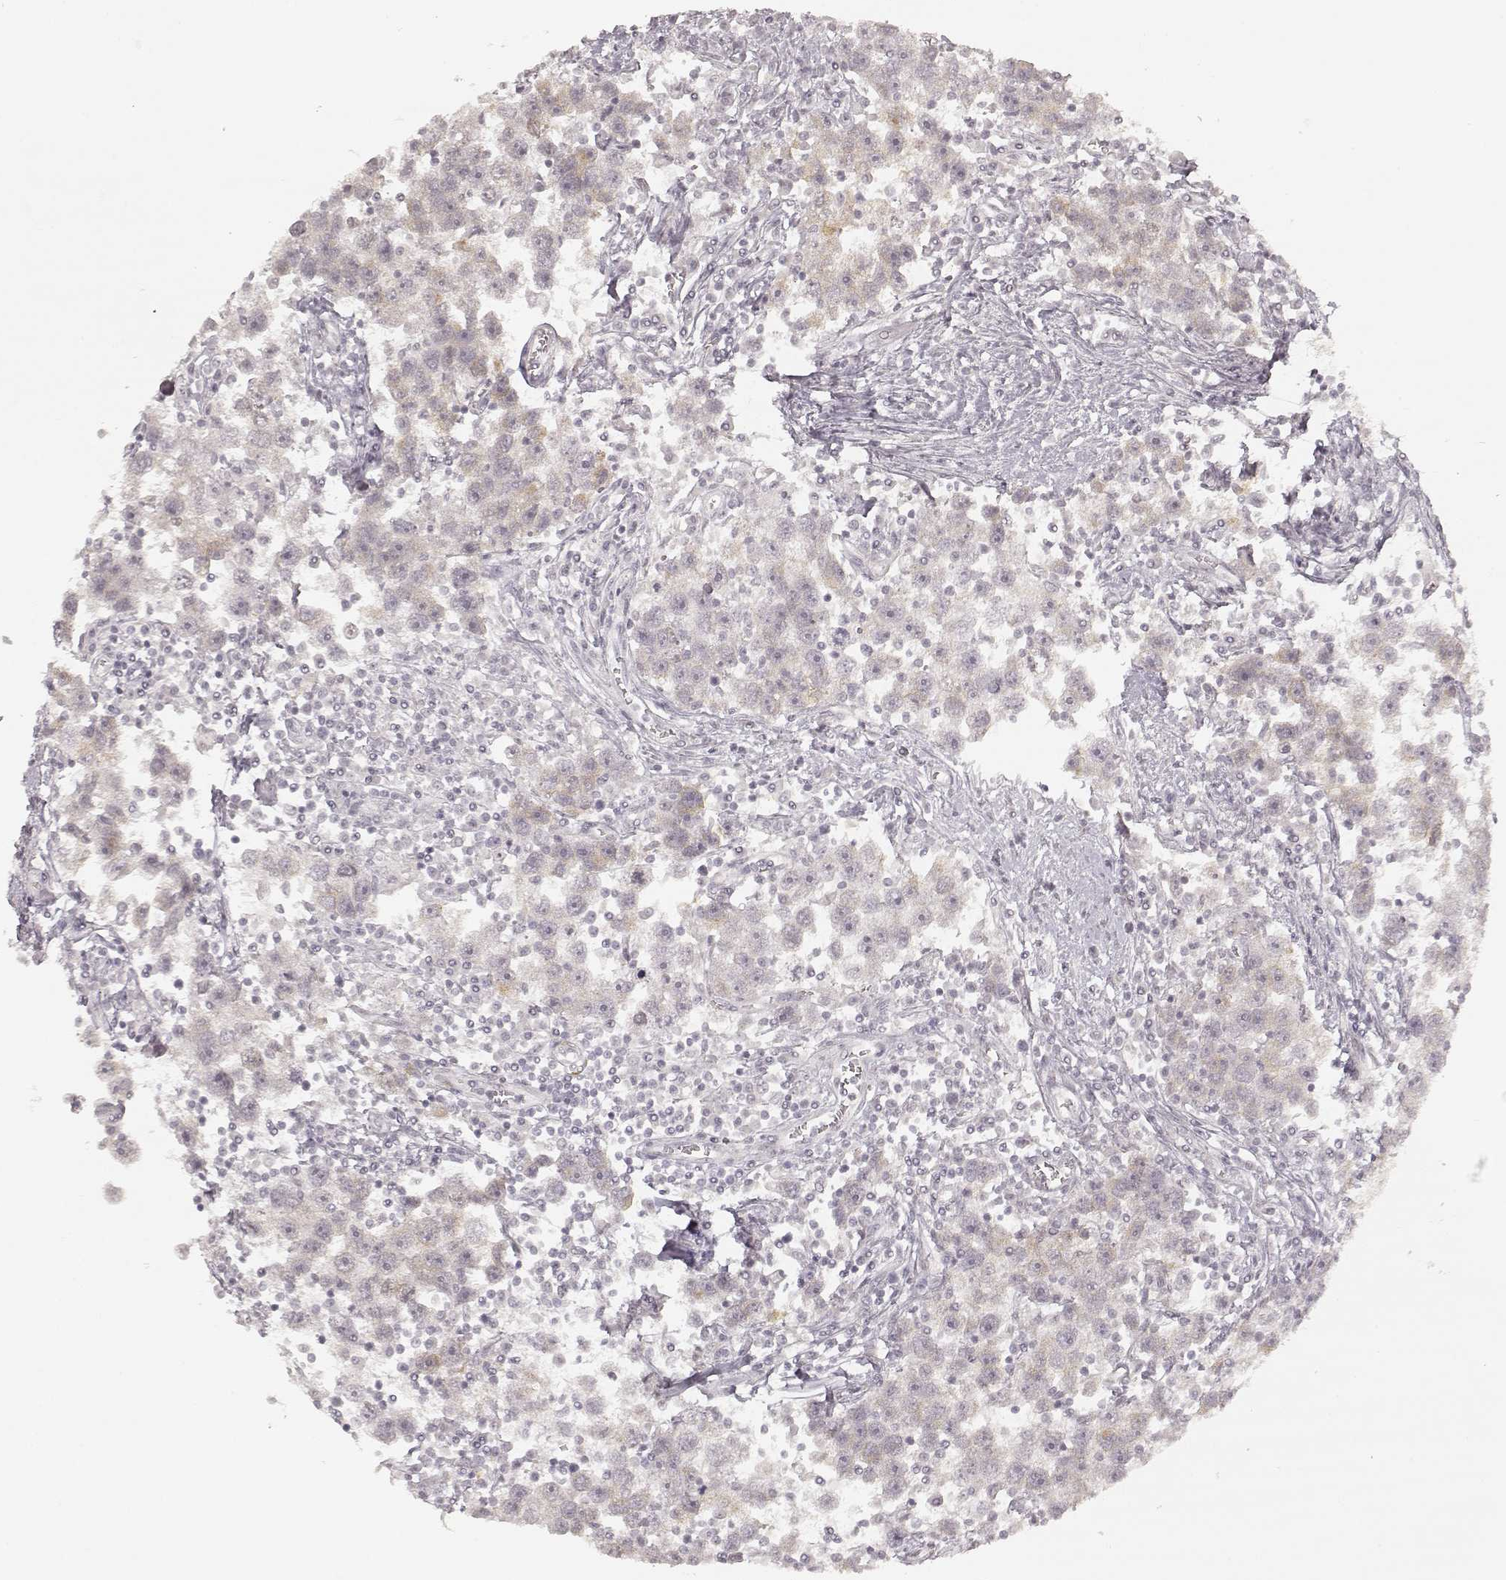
{"staining": {"intensity": "weak", "quantity": "25%-75%", "location": "cytoplasmic/membranous"}, "tissue": "testis cancer", "cell_type": "Tumor cells", "image_type": "cancer", "snomed": [{"axis": "morphology", "description": "Seminoma, NOS"}, {"axis": "topography", "description": "Testis"}], "caption": "Immunohistochemical staining of human testis cancer (seminoma) demonstrates low levels of weak cytoplasmic/membranous staining in approximately 25%-75% of tumor cells. The protein is stained brown, and the nuclei are stained in blue (DAB (3,3'-diaminobenzidine) IHC with brightfield microscopy, high magnification).", "gene": "LAMC2", "patient": {"sex": "male", "age": 30}}